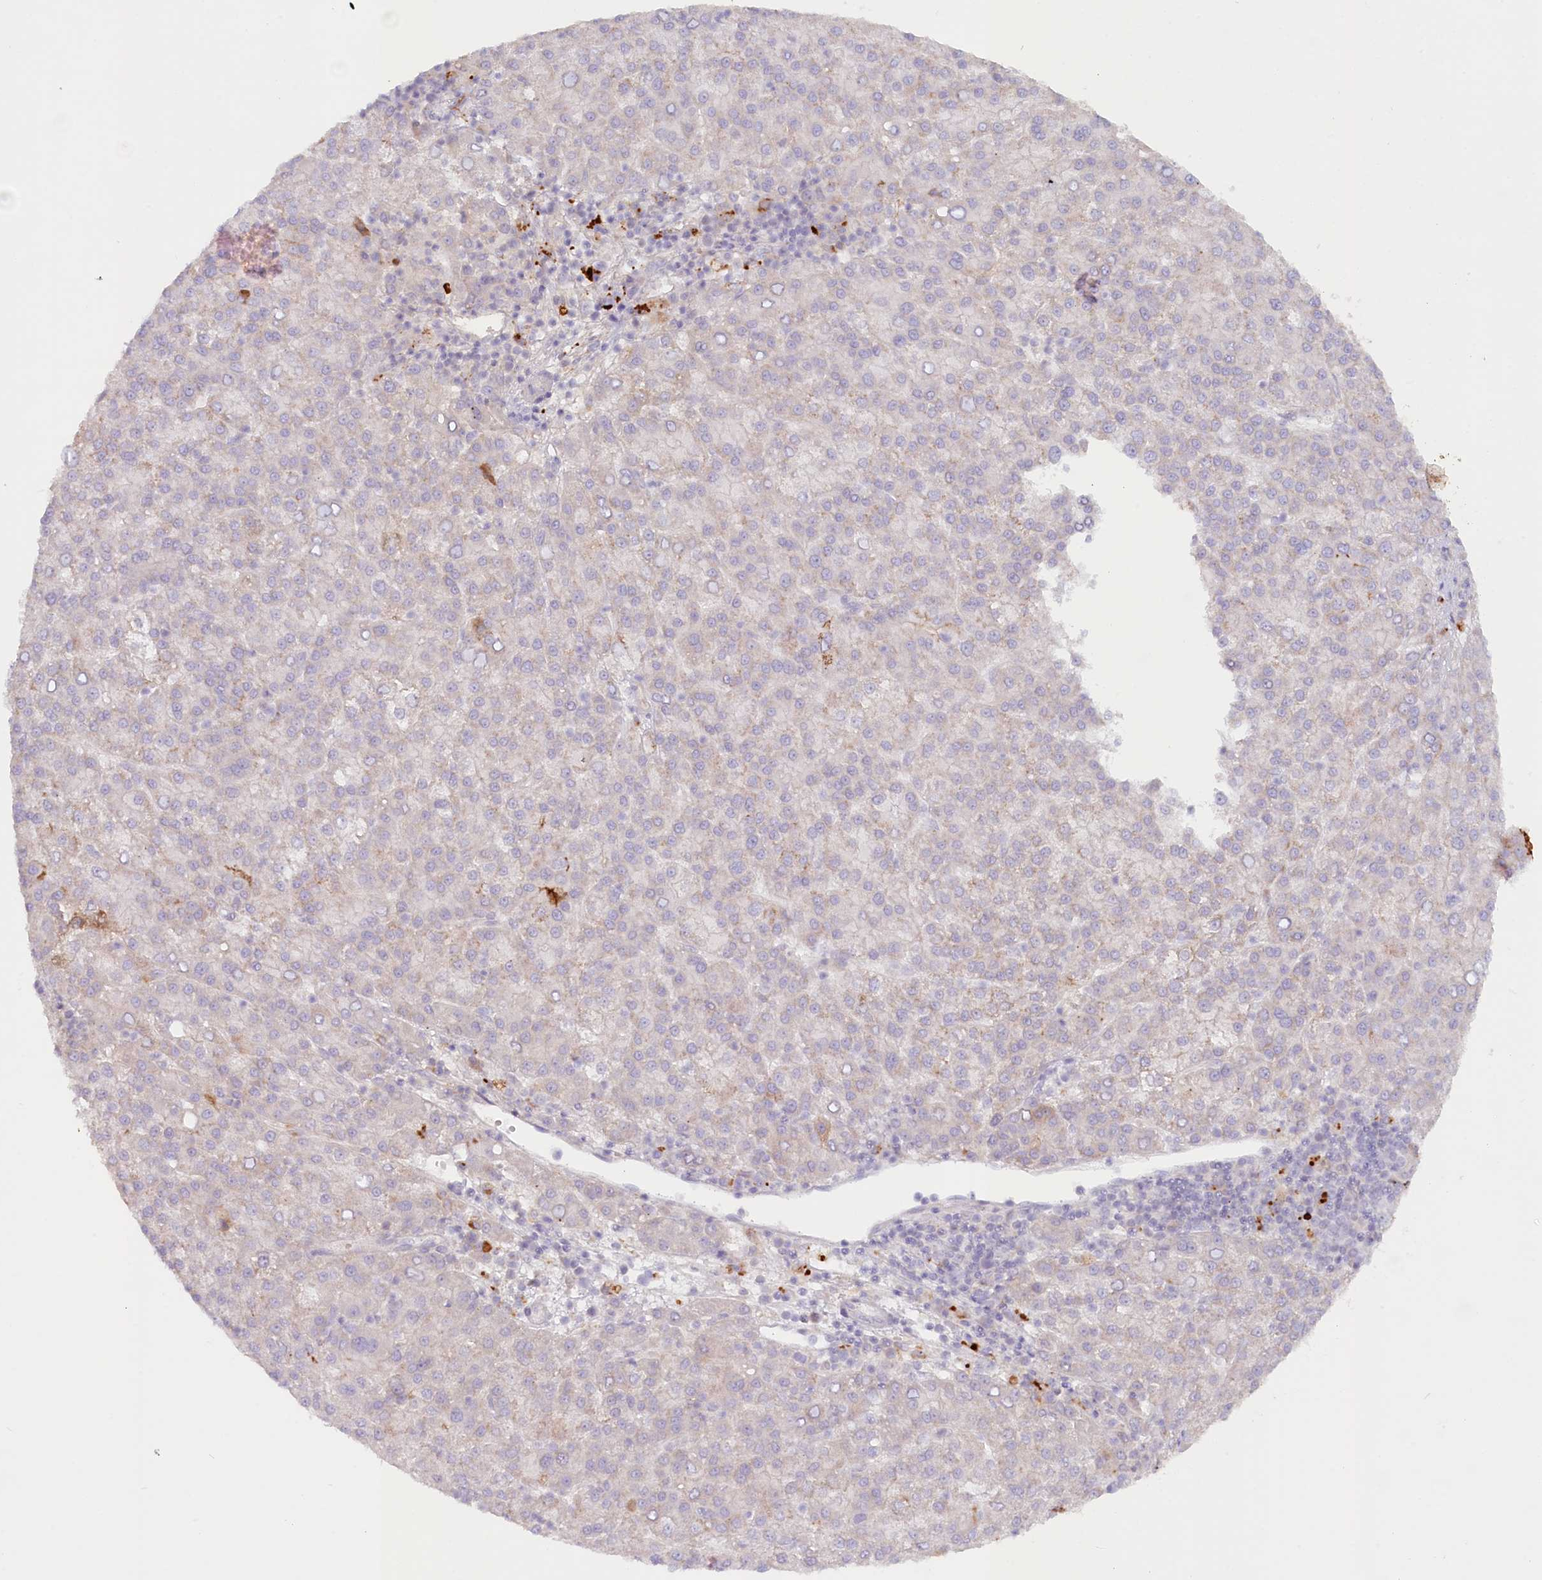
{"staining": {"intensity": "weak", "quantity": "<25%", "location": "cytoplasmic/membranous"}, "tissue": "liver cancer", "cell_type": "Tumor cells", "image_type": "cancer", "snomed": [{"axis": "morphology", "description": "Carcinoma, Hepatocellular, NOS"}, {"axis": "topography", "description": "Liver"}], "caption": "A photomicrograph of human liver hepatocellular carcinoma is negative for staining in tumor cells.", "gene": "PSAPL1", "patient": {"sex": "female", "age": 58}}